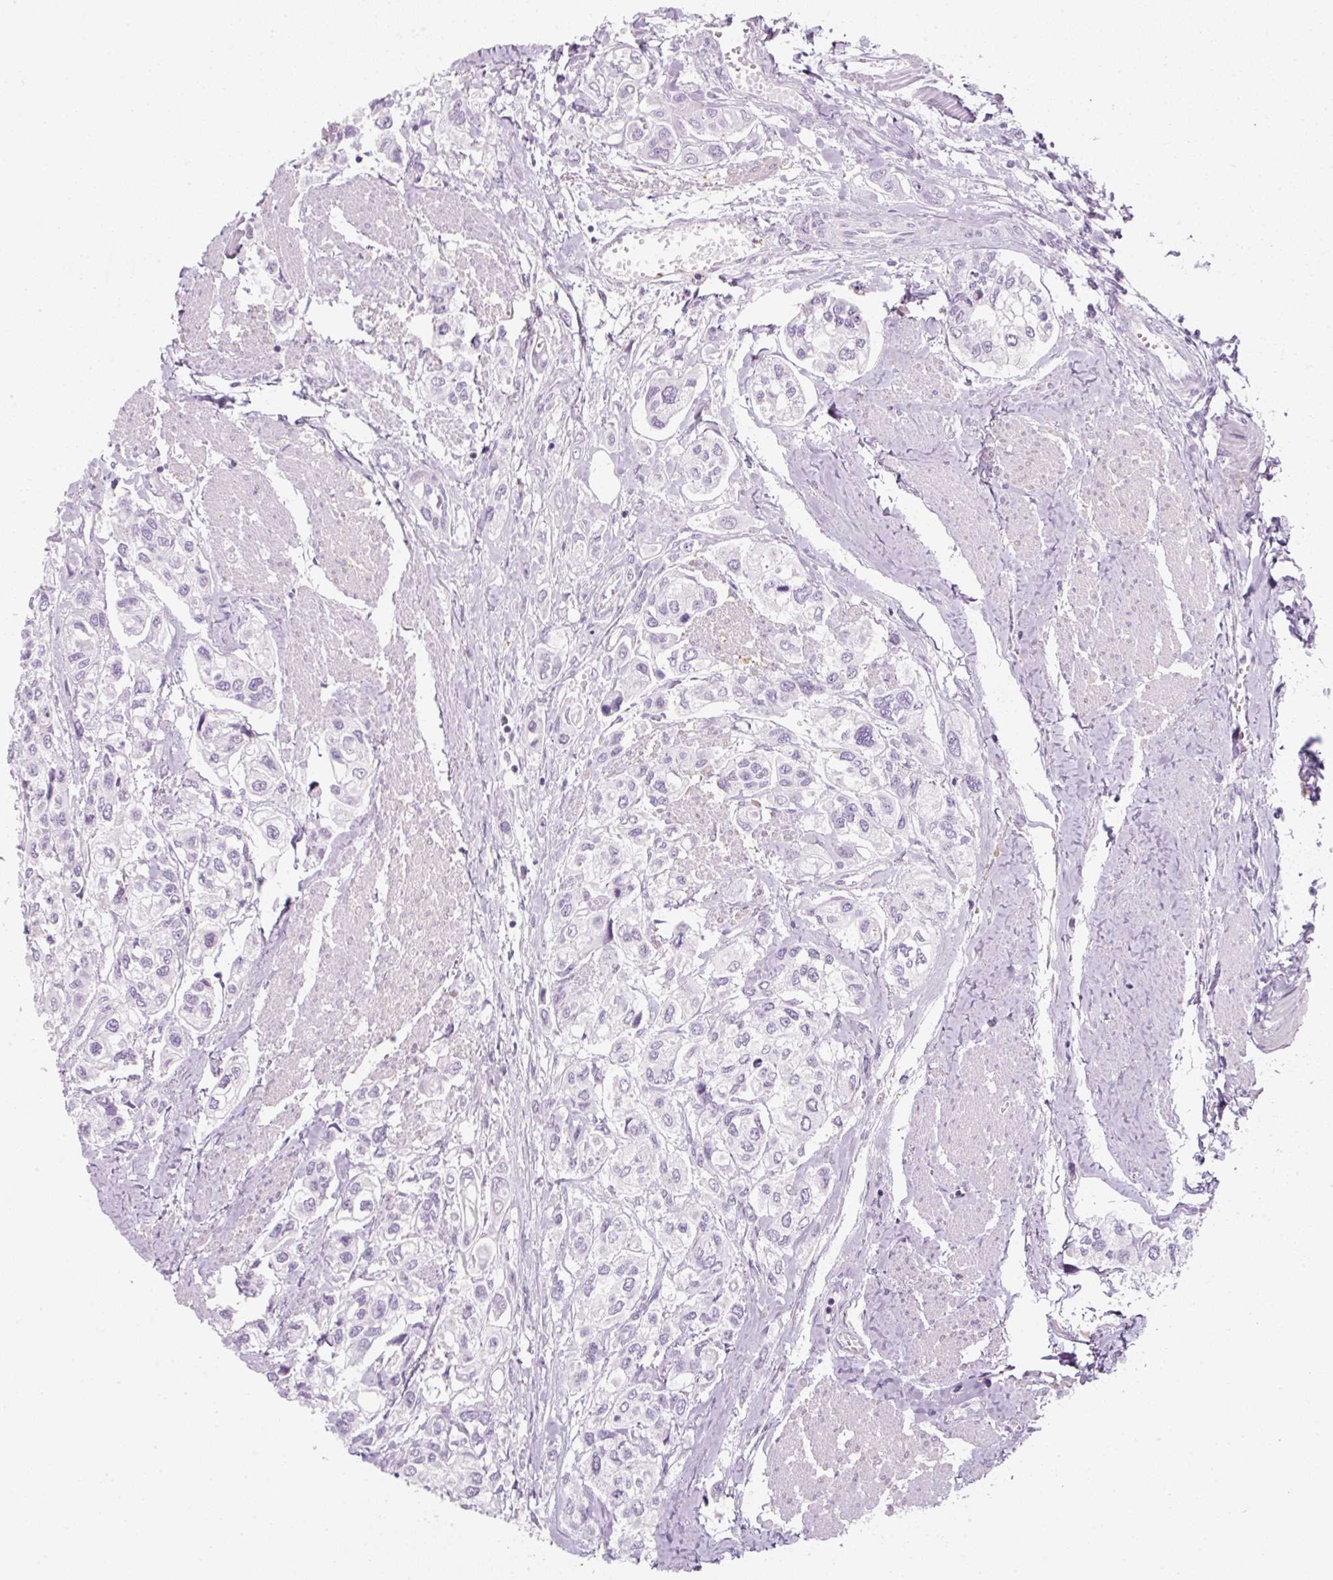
{"staining": {"intensity": "negative", "quantity": "none", "location": "none"}, "tissue": "urothelial cancer", "cell_type": "Tumor cells", "image_type": "cancer", "snomed": [{"axis": "morphology", "description": "Urothelial carcinoma, High grade"}, {"axis": "topography", "description": "Urinary bladder"}], "caption": "Tumor cells show no significant positivity in urothelial carcinoma (high-grade).", "gene": "PF4V1", "patient": {"sex": "male", "age": 67}}